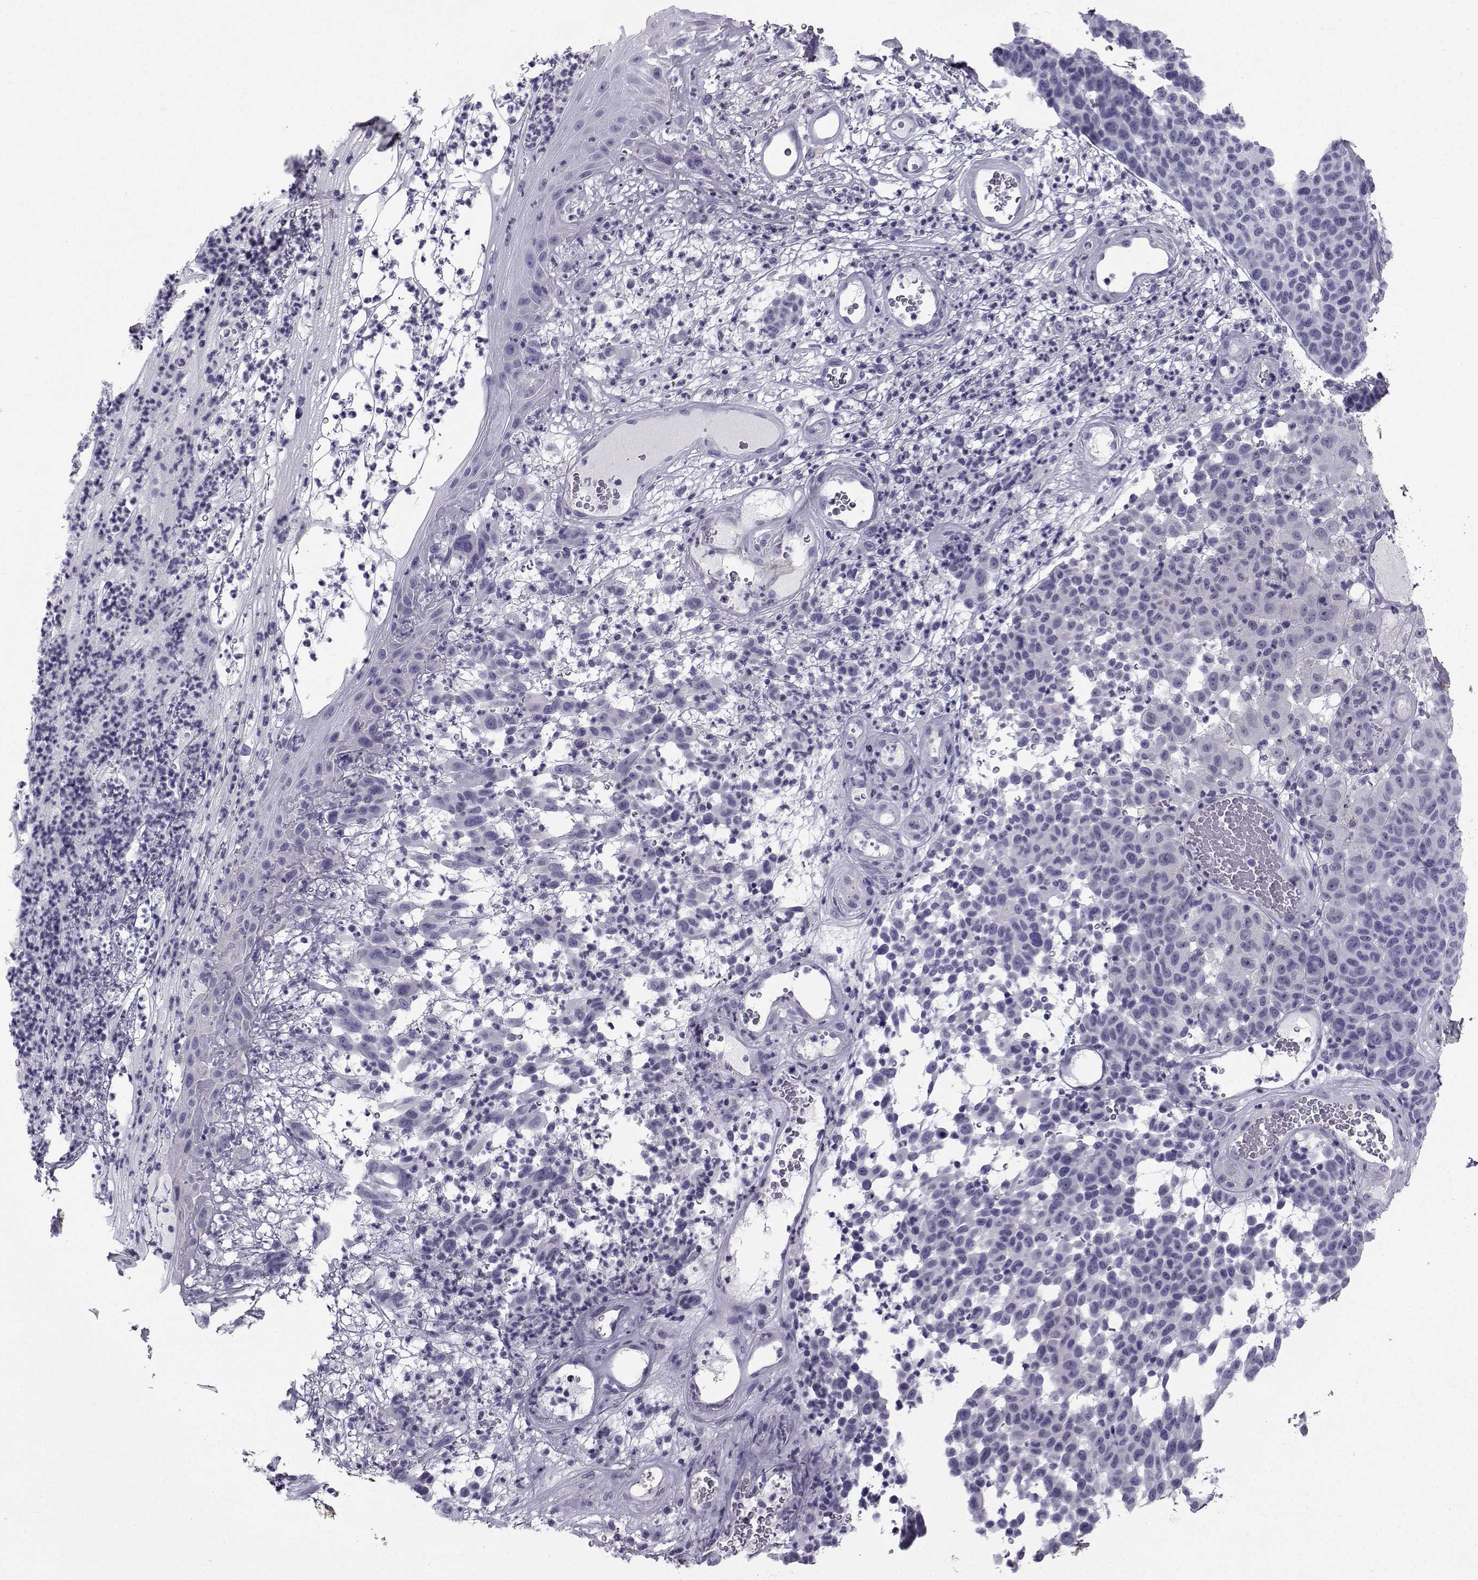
{"staining": {"intensity": "negative", "quantity": "none", "location": "none"}, "tissue": "melanoma", "cell_type": "Tumor cells", "image_type": "cancer", "snomed": [{"axis": "morphology", "description": "Malignant melanoma, NOS"}, {"axis": "topography", "description": "Skin"}], "caption": "Protein analysis of malignant melanoma reveals no significant positivity in tumor cells.", "gene": "SPANXD", "patient": {"sex": "male", "age": 59}}